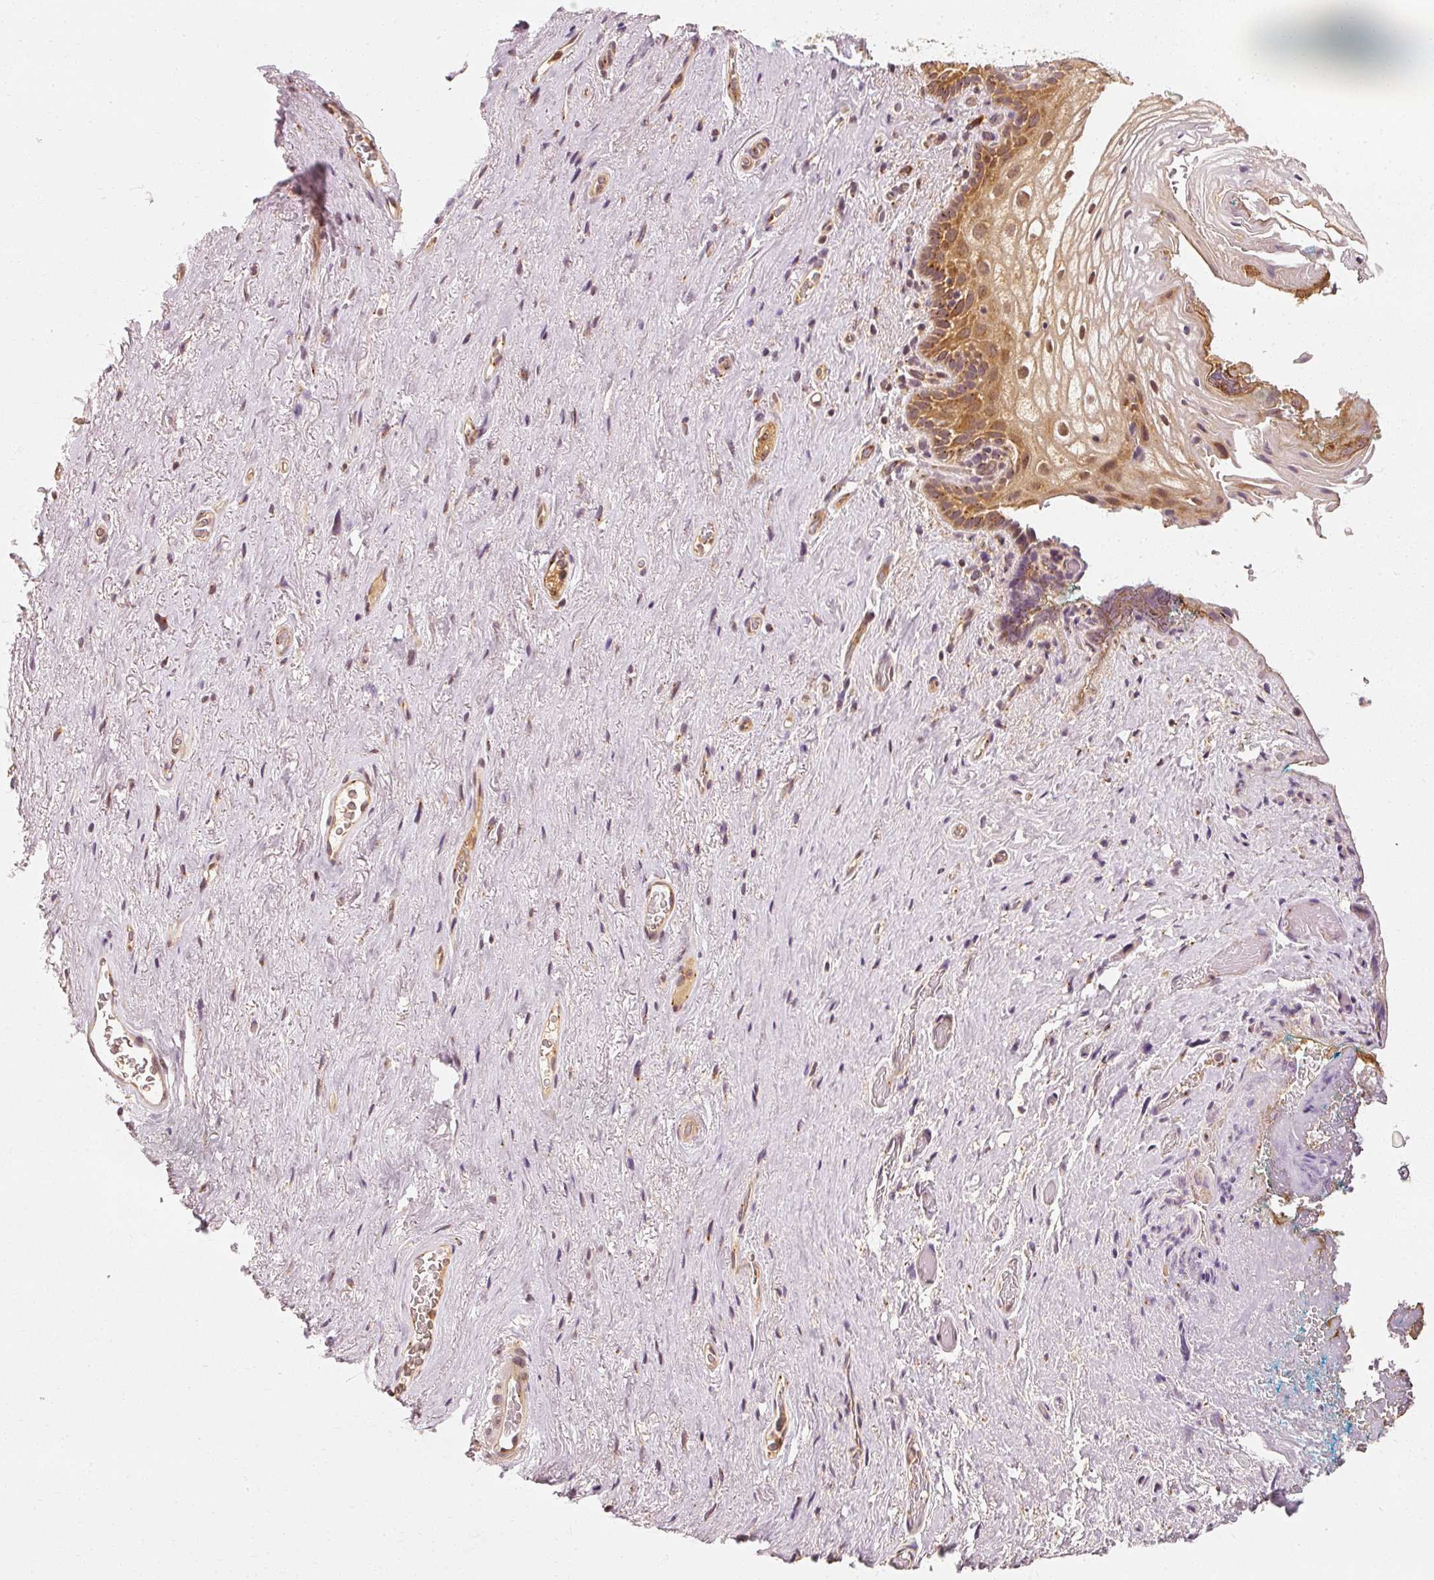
{"staining": {"intensity": "strong", "quantity": "25%-75%", "location": "cytoplasmic/membranous"}, "tissue": "vagina", "cell_type": "Squamous epithelial cells", "image_type": "normal", "snomed": [{"axis": "morphology", "description": "Normal tissue, NOS"}, {"axis": "topography", "description": "Vagina"}, {"axis": "topography", "description": "Peripheral nerve tissue"}], "caption": "Vagina stained with immunohistochemistry exhibits strong cytoplasmic/membranous staining in about 25%-75% of squamous epithelial cells. (Stains: DAB in brown, nuclei in blue, Microscopy: brightfield microscopy at high magnification).", "gene": "EEF1A1", "patient": {"sex": "female", "age": 71}}